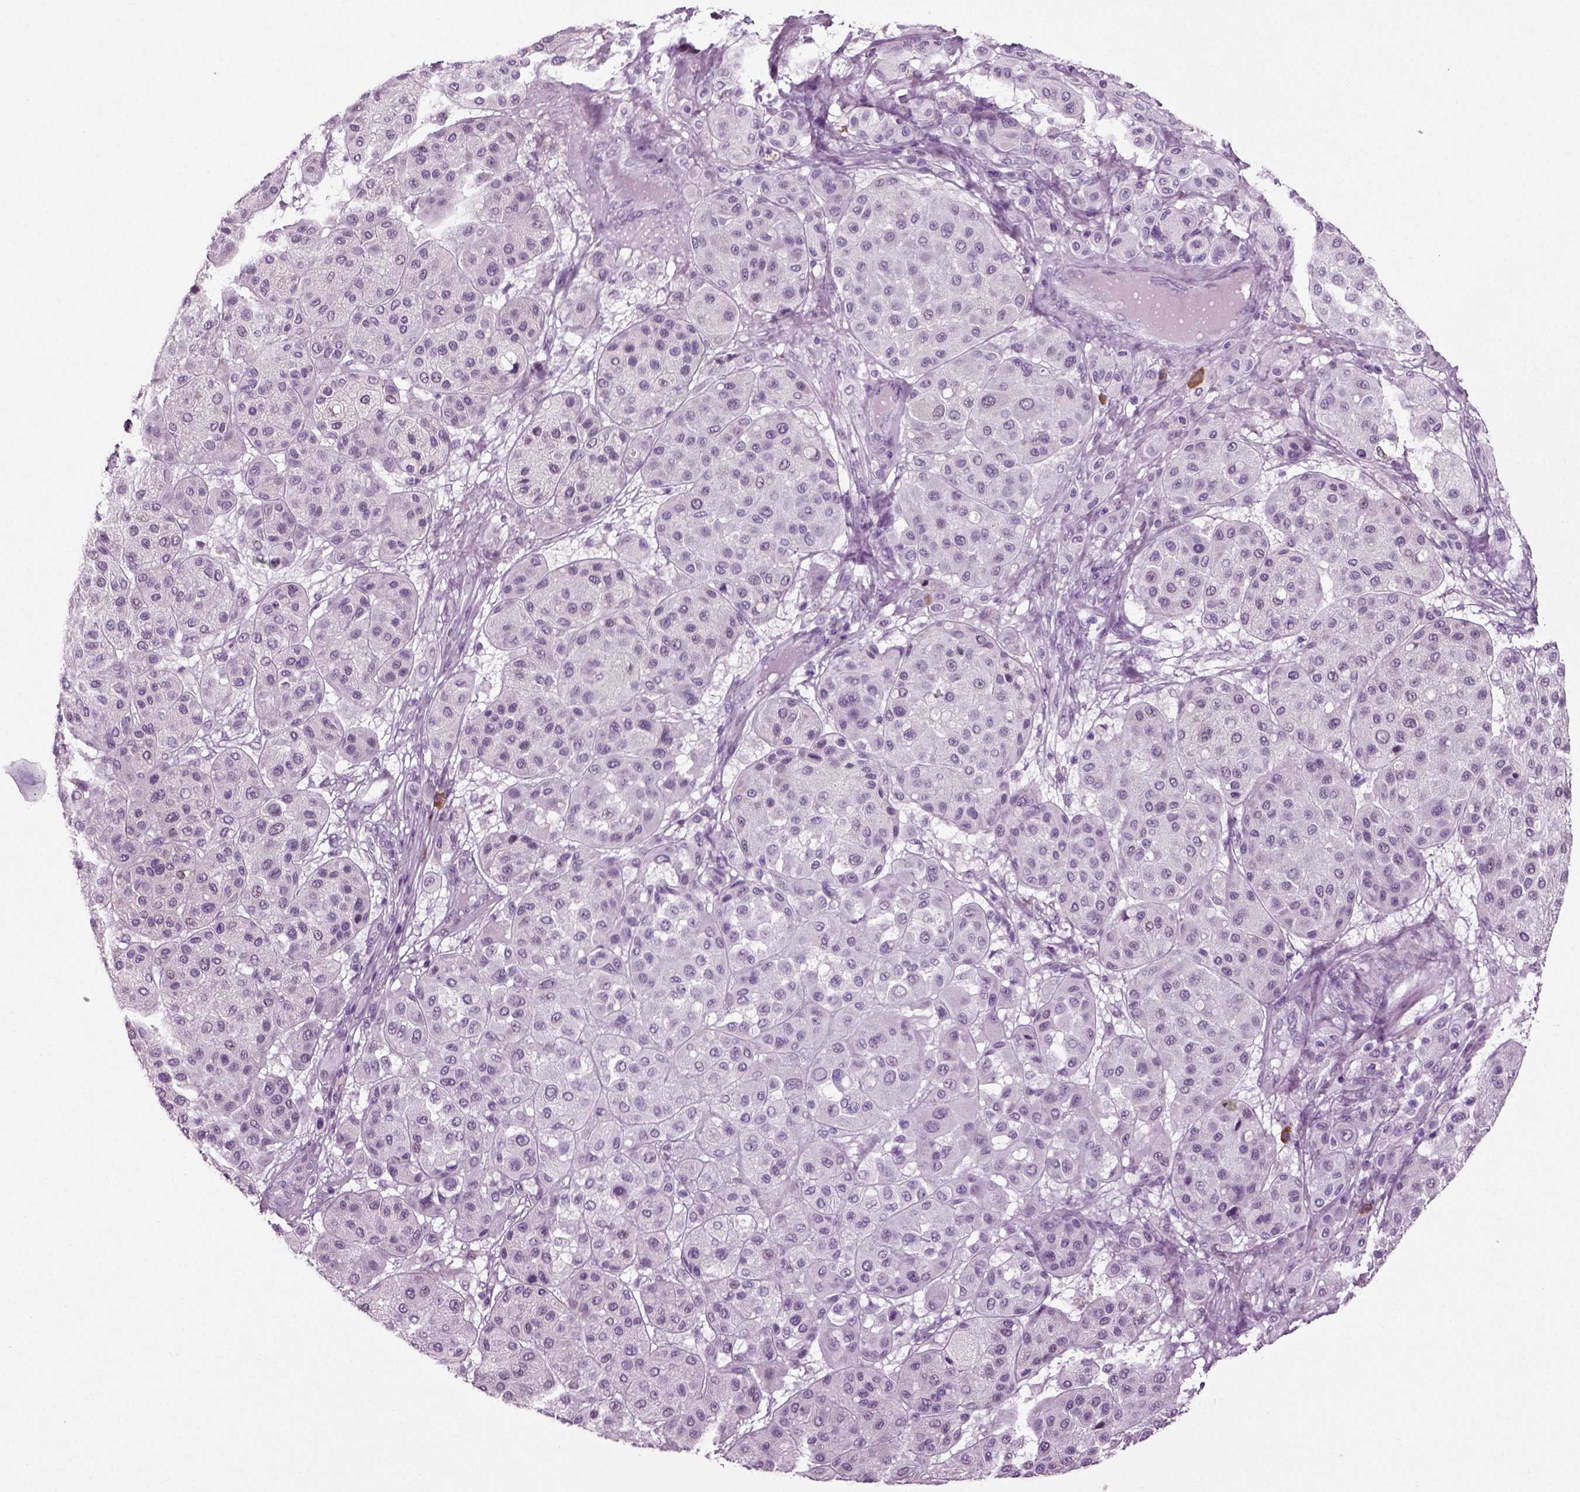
{"staining": {"intensity": "negative", "quantity": "none", "location": "none"}, "tissue": "melanoma", "cell_type": "Tumor cells", "image_type": "cancer", "snomed": [{"axis": "morphology", "description": "Malignant melanoma, Metastatic site"}, {"axis": "topography", "description": "Smooth muscle"}], "caption": "Micrograph shows no protein staining in tumor cells of melanoma tissue.", "gene": "SLC26A8", "patient": {"sex": "male", "age": 41}}